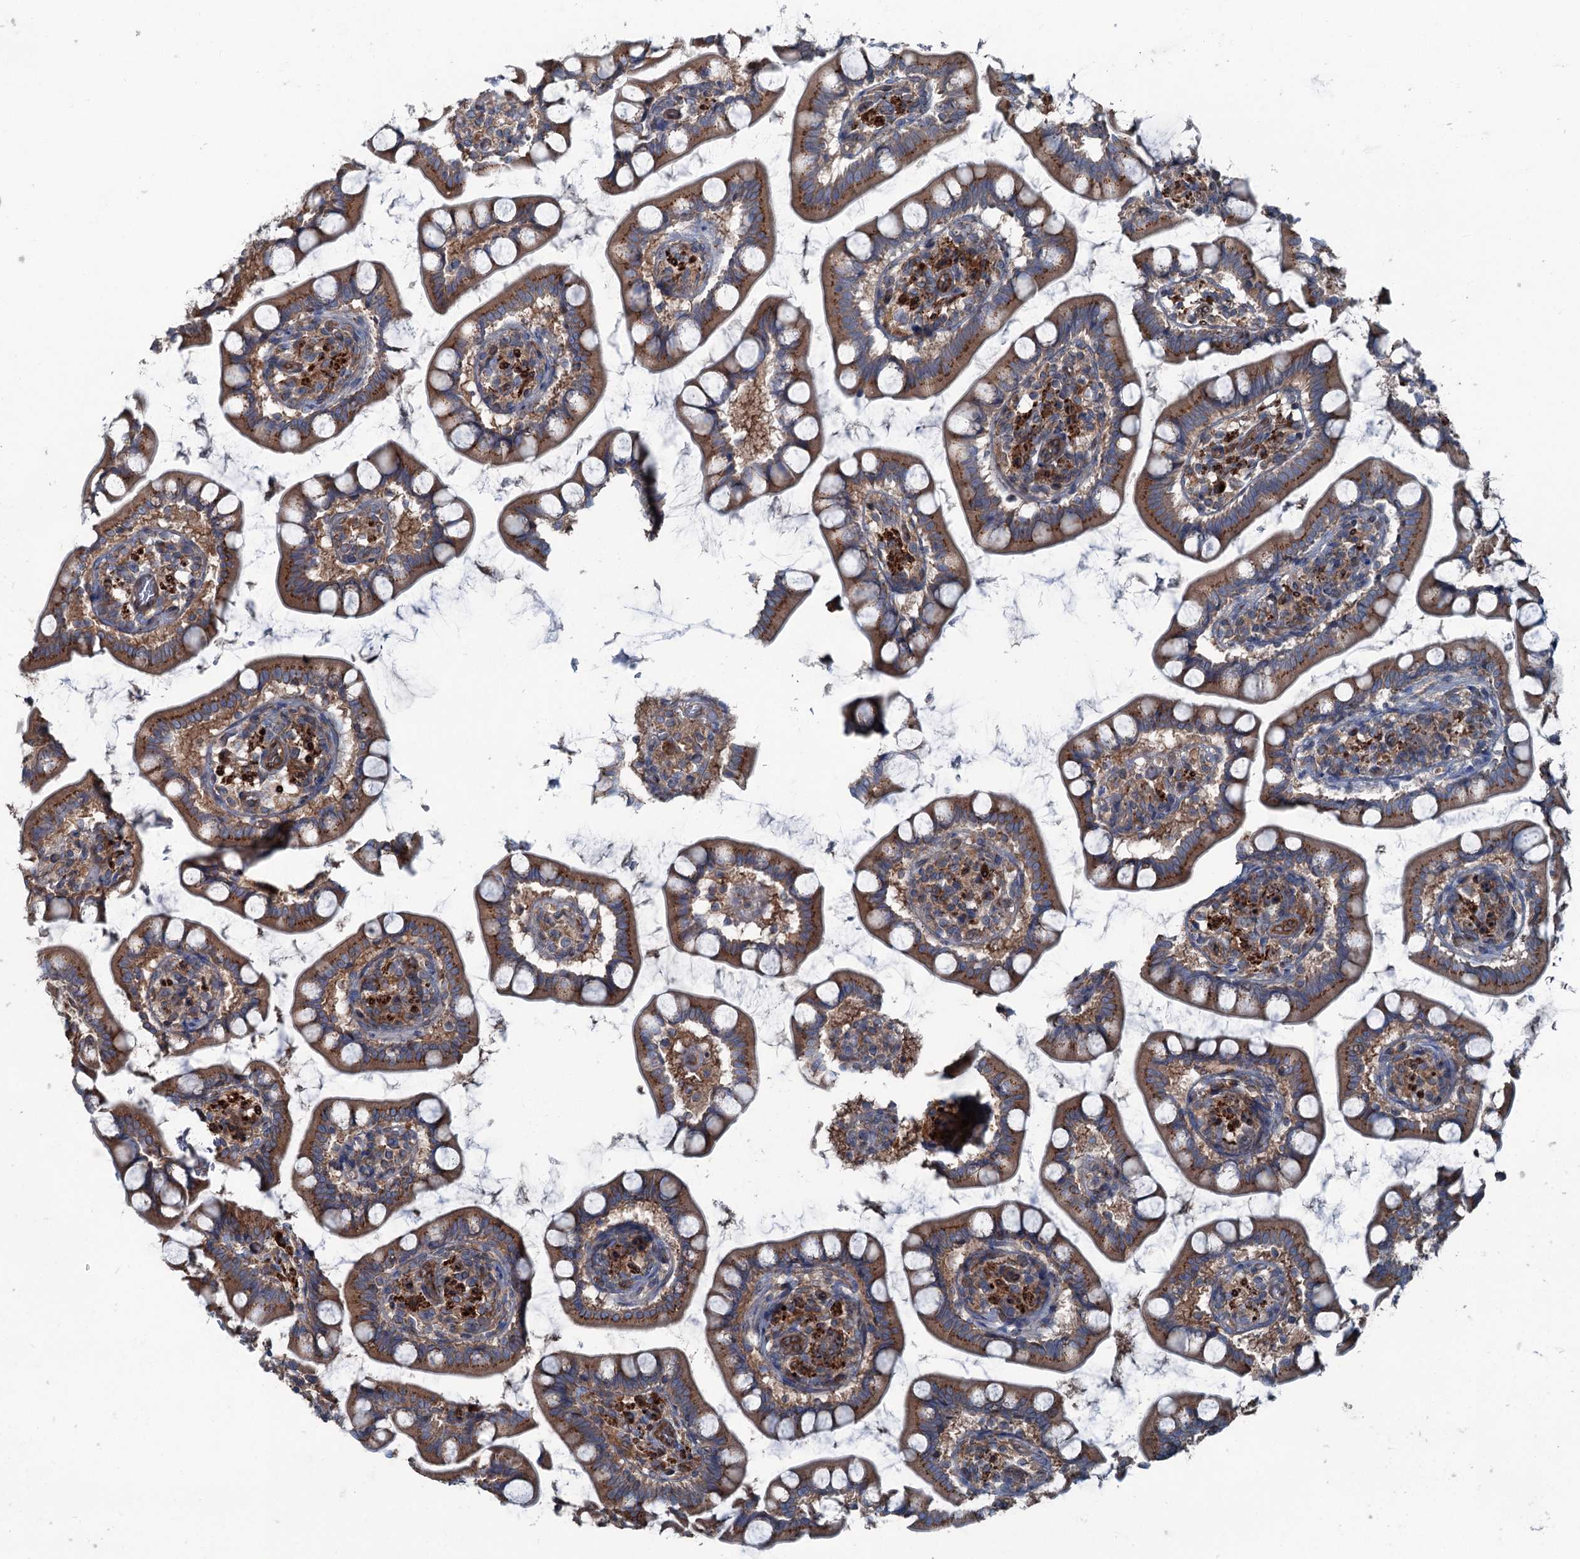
{"staining": {"intensity": "strong", "quantity": ">75%", "location": "cytoplasmic/membranous"}, "tissue": "small intestine", "cell_type": "Glandular cells", "image_type": "normal", "snomed": [{"axis": "morphology", "description": "Normal tissue, NOS"}, {"axis": "topography", "description": "Small intestine"}], "caption": "A photomicrograph of human small intestine stained for a protein shows strong cytoplasmic/membranous brown staining in glandular cells. (Stains: DAB in brown, nuclei in blue, Microscopy: brightfield microscopy at high magnification).", "gene": "CALCOCO1", "patient": {"sex": "male", "age": 52}}